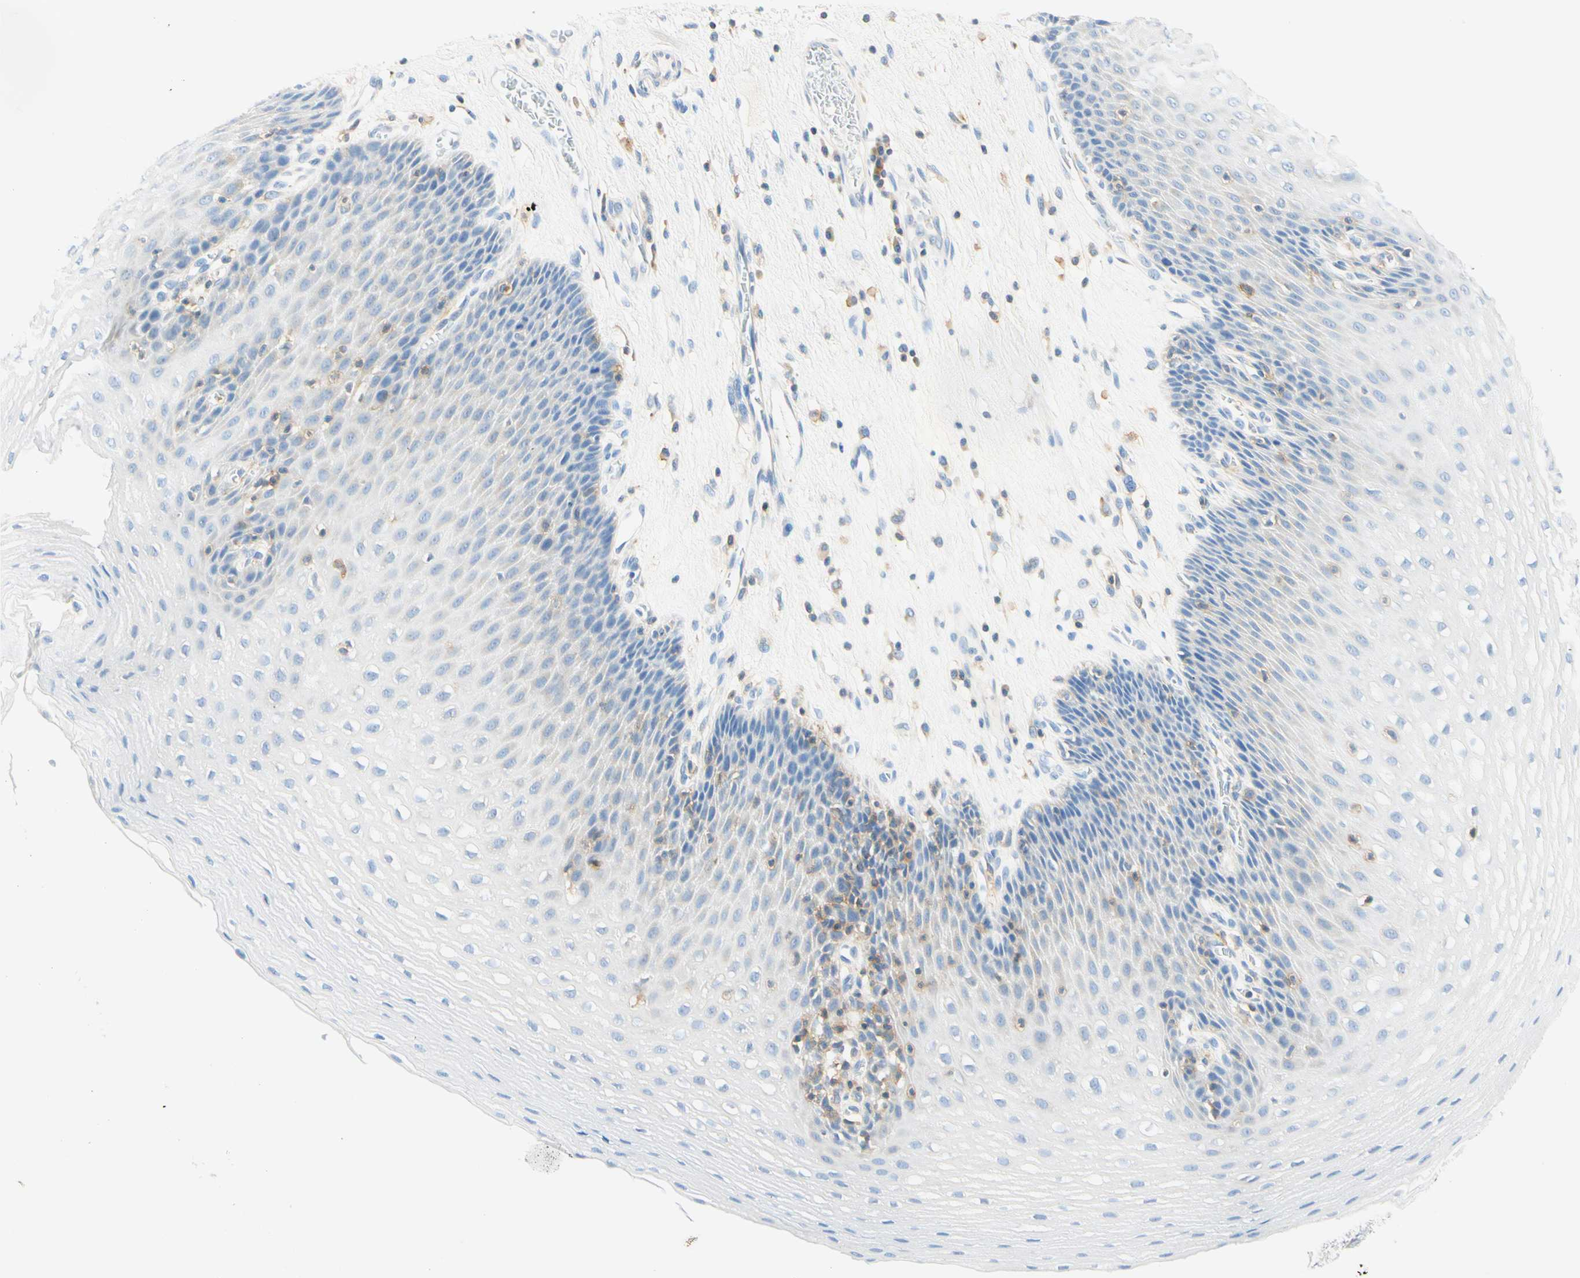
{"staining": {"intensity": "negative", "quantity": "none", "location": "none"}, "tissue": "esophagus", "cell_type": "Squamous epithelial cells", "image_type": "normal", "snomed": [{"axis": "morphology", "description": "Normal tissue, NOS"}, {"axis": "topography", "description": "Esophagus"}], "caption": "Immunohistochemistry image of normal esophagus: human esophagus stained with DAB displays no significant protein staining in squamous epithelial cells.", "gene": "LAT", "patient": {"sex": "male", "age": 48}}